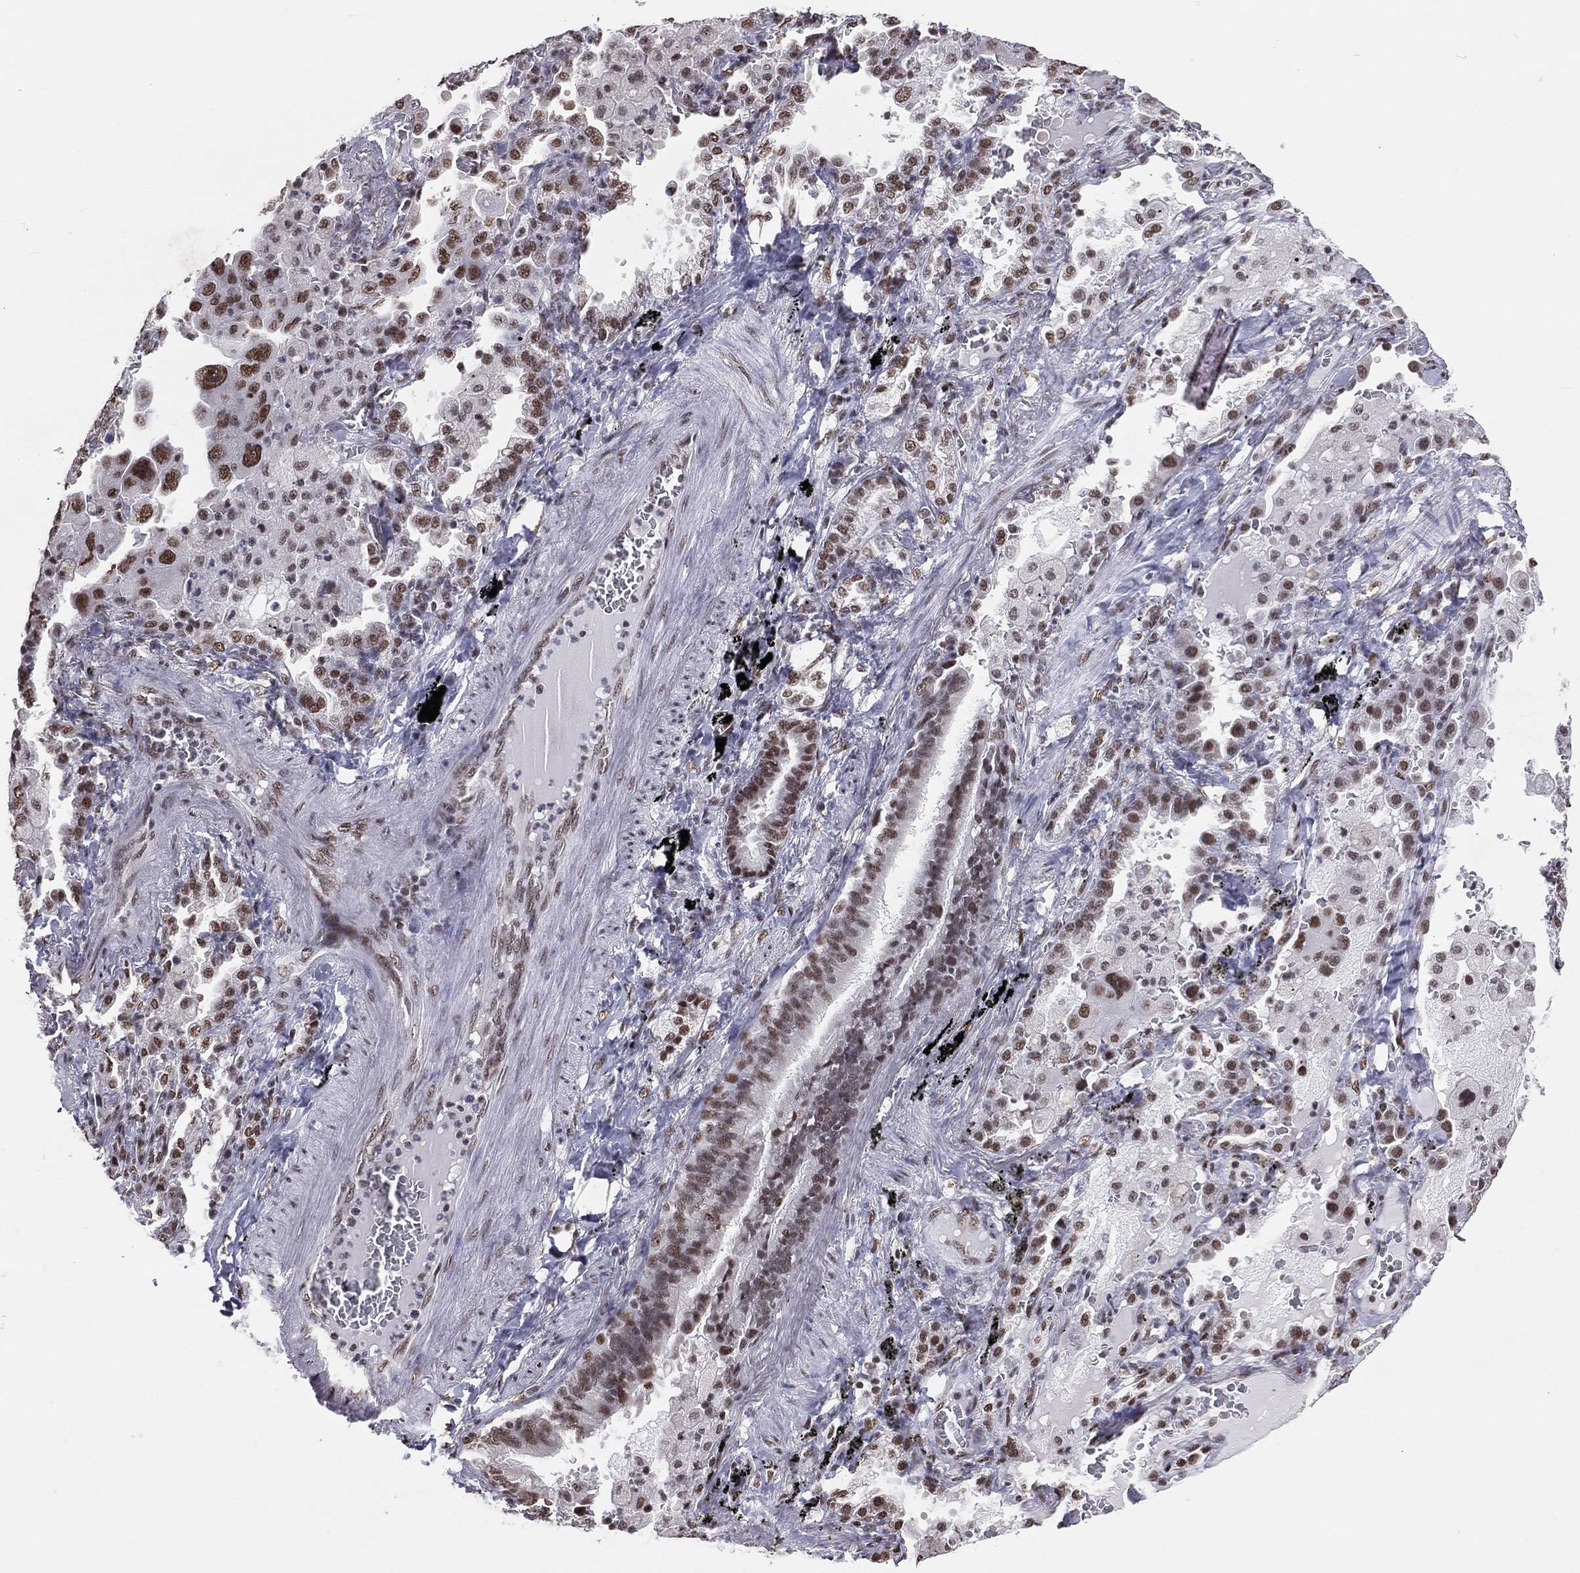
{"staining": {"intensity": "strong", "quantity": "25%-75%", "location": "nuclear"}, "tissue": "lung cancer", "cell_type": "Tumor cells", "image_type": "cancer", "snomed": [{"axis": "morphology", "description": "Adenocarcinoma, NOS"}, {"axis": "topography", "description": "Lung"}], "caption": "Lung cancer tissue demonstrates strong nuclear expression in approximately 25%-75% of tumor cells, visualized by immunohistochemistry. (DAB = brown stain, brightfield microscopy at high magnification).", "gene": "ZNF7", "patient": {"sex": "female", "age": 61}}